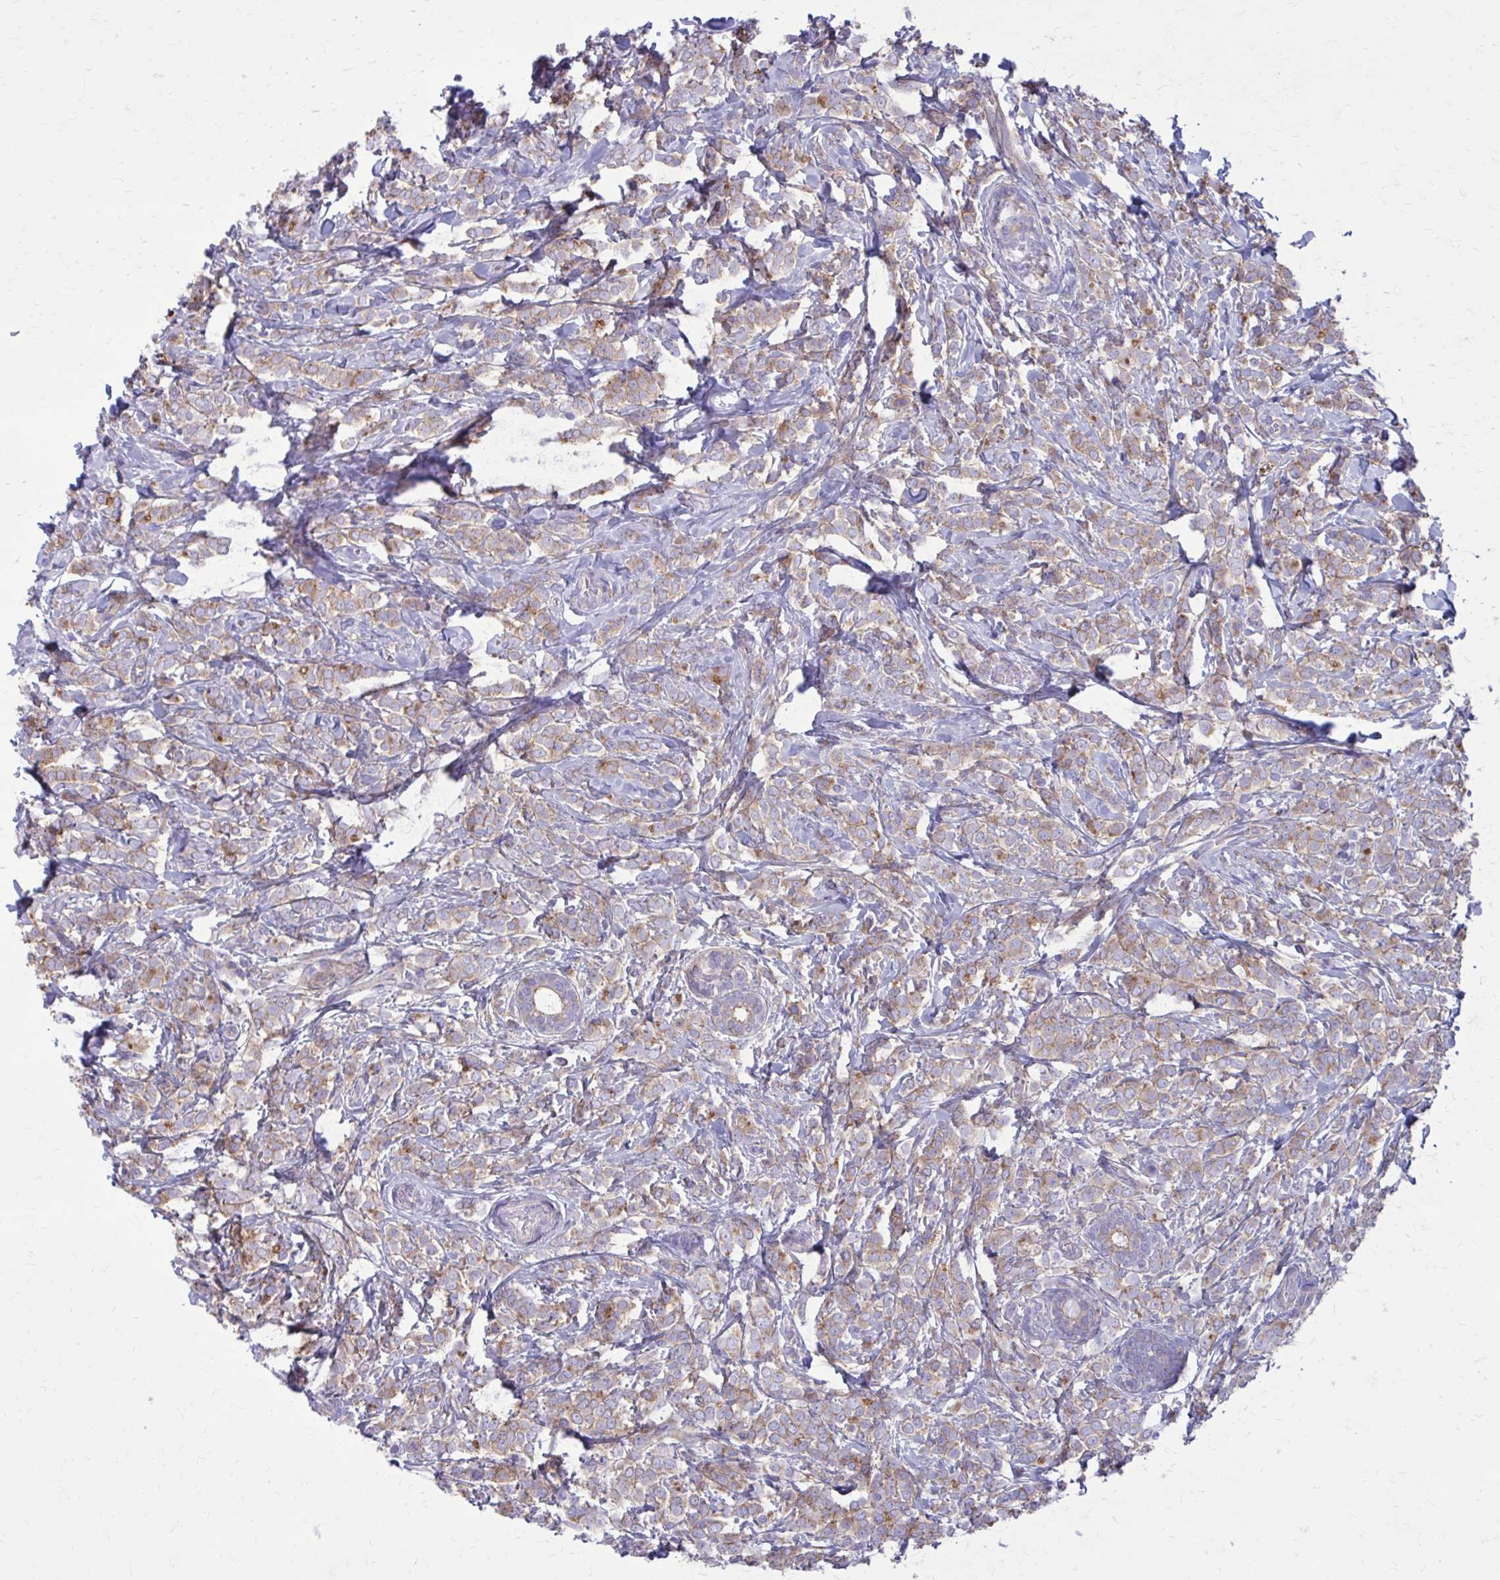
{"staining": {"intensity": "negative", "quantity": "none", "location": "none"}, "tissue": "breast cancer", "cell_type": "Tumor cells", "image_type": "cancer", "snomed": [{"axis": "morphology", "description": "Lobular carcinoma"}, {"axis": "topography", "description": "Breast"}], "caption": "A high-resolution micrograph shows immunohistochemistry (IHC) staining of lobular carcinoma (breast), which exhibits no significant positivity in tumor cells.", "gene": "CLTA", "patient": {"sex": "female", "age": 49}}